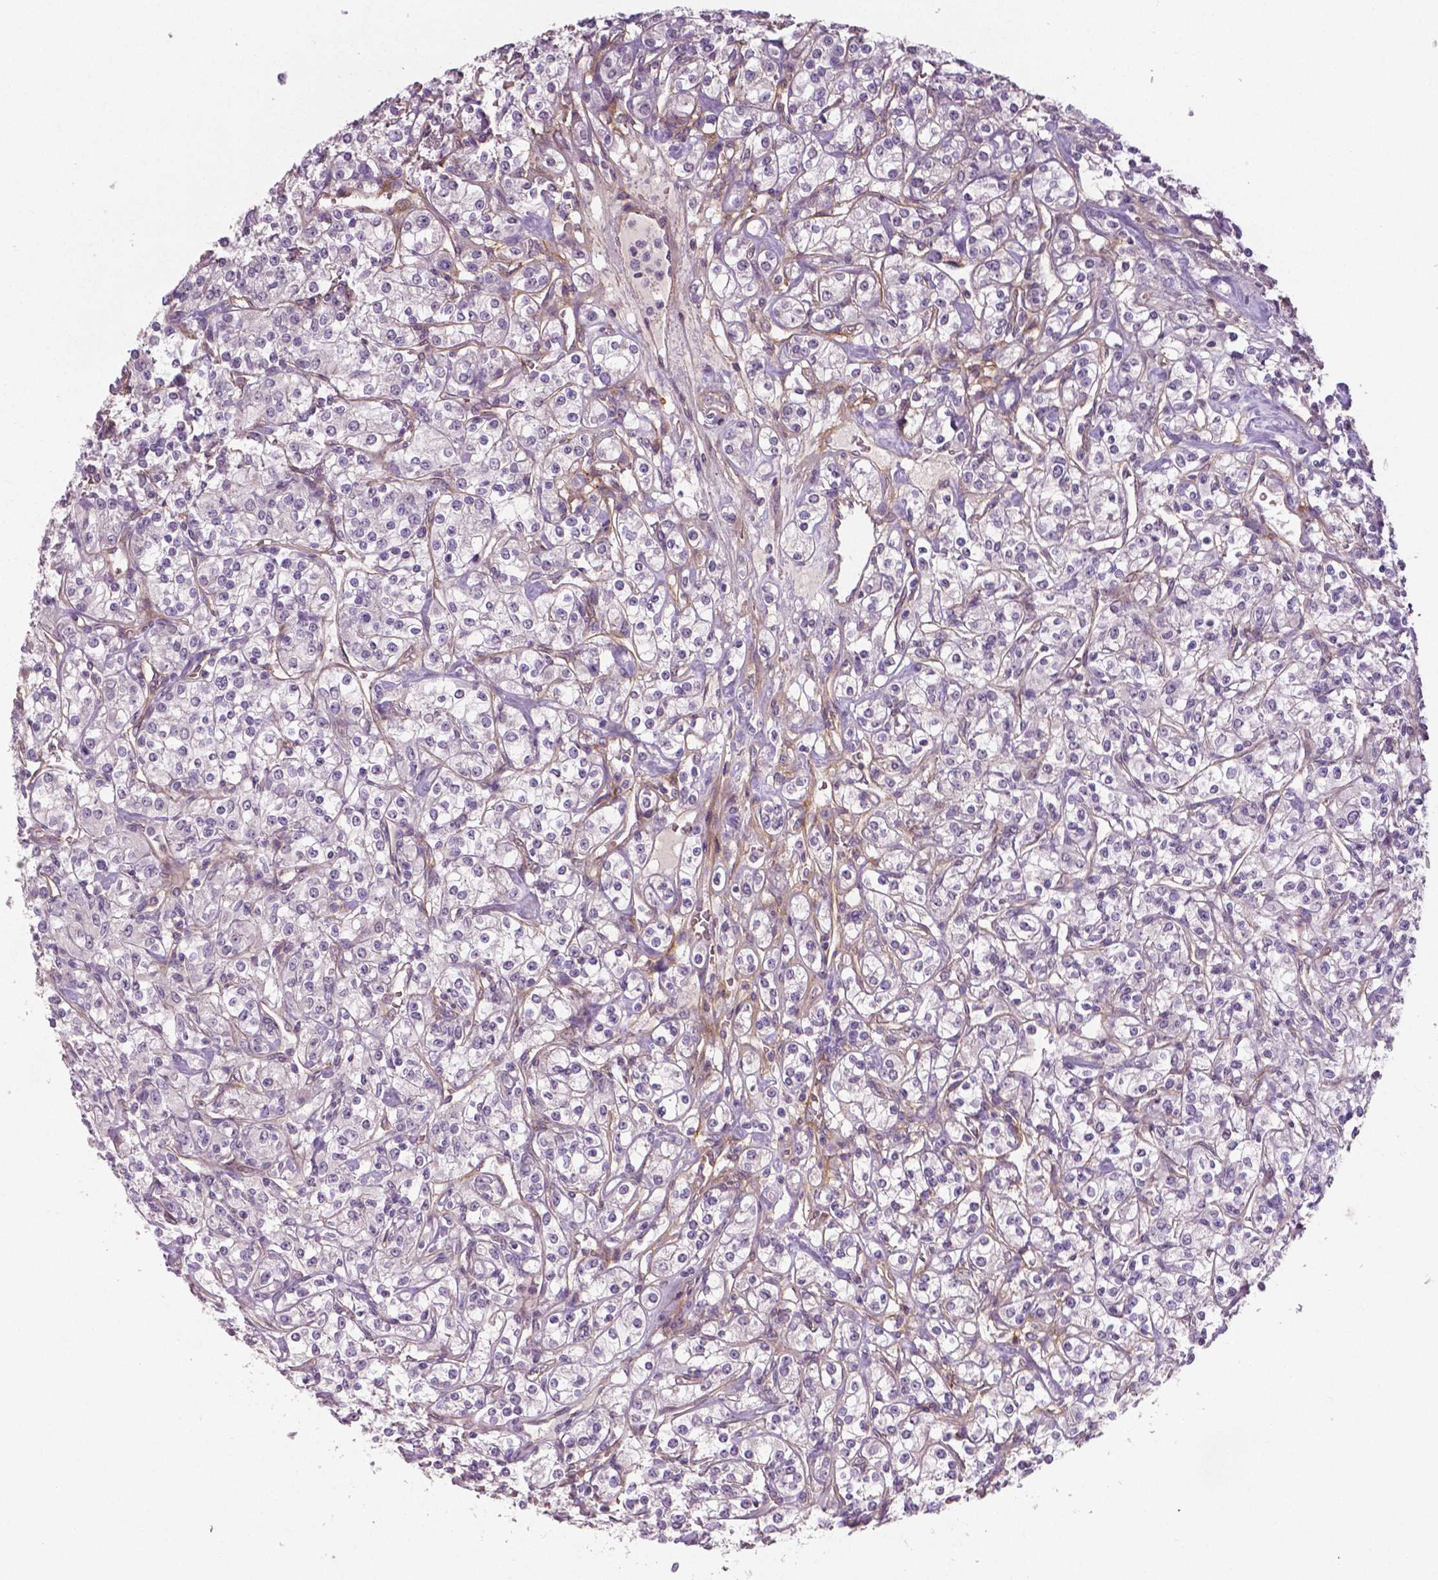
{"staining": {"intensity": "negative", "quantity": "none", "location": "none"}, "tissue": "renal cancer", "cell_type": "Tumor cells", "image_type": "cancer", "snomed": [{"axis": "morphology", "description": "Adenocarcinoma, NOS"}, {"axis": "topography", "description": "Kidney"}], "caption": "Tumor cells show no significant protein expression in renal adenocarcinoma.", "gene": "FLT1", "patient": {"sex": "male", "age": 77}}